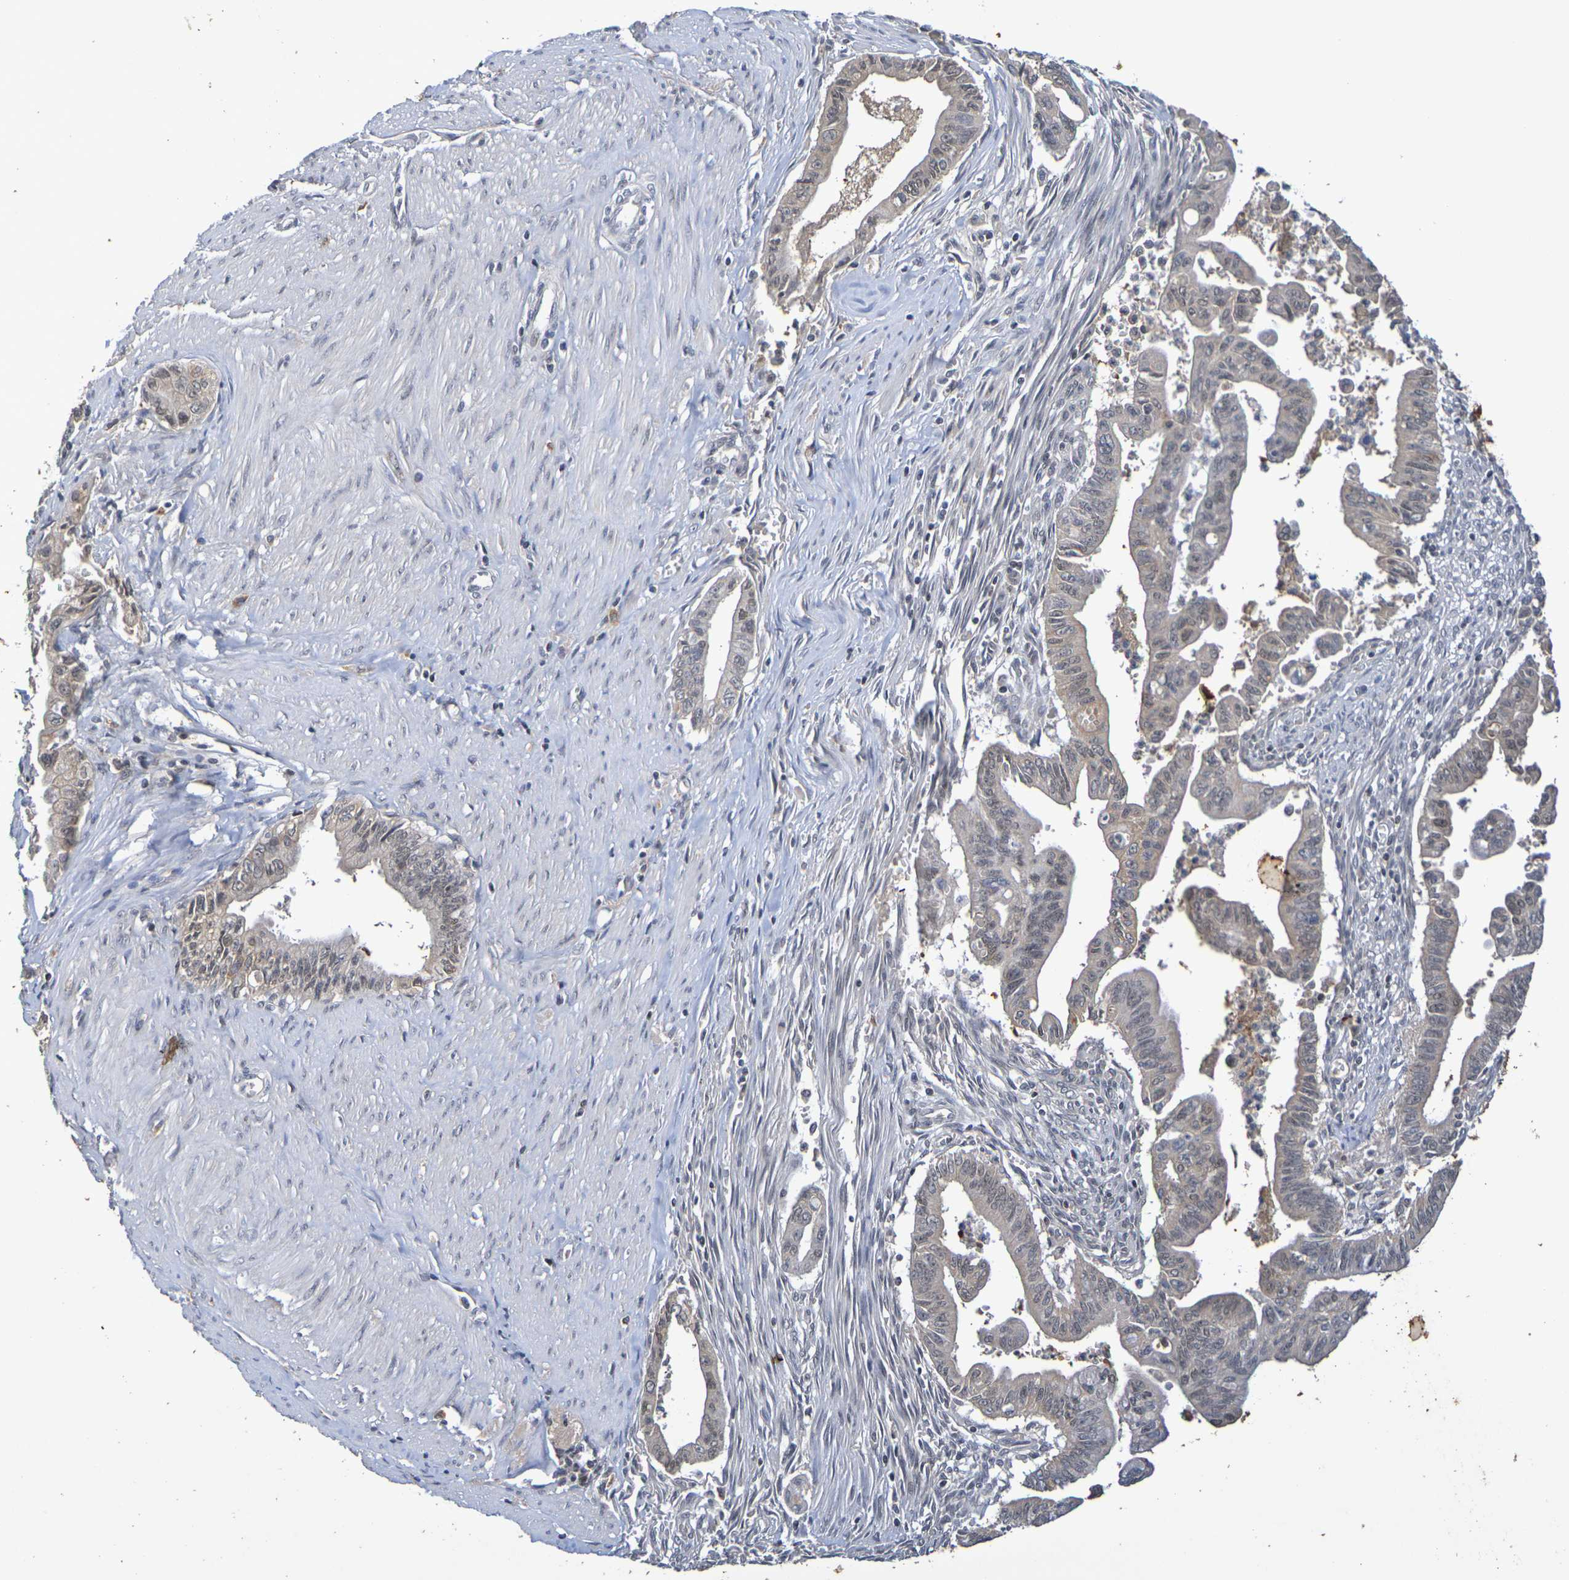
{"staining": {"intensity": "moderate", "quantity": ">75%", "location": "cytoplasmic/membranous,nuclear"}, "tissue": "pancreatic cancer", "cell_type": "Tumor cells", "image_type": "cancer", "snomed": [{"axis": "morphology", "description": "Adenocarcinoma, NOS"}, {"axis": "topography", "description": "Pancreas"}], "caption": "Protein analysis of pancreatic adenocarcinoma tissue shows moderate cytoplasmic/membranous and nuclear expression in approximately >75% of tumor cells. Nuclei are stained in blue.", "gene": "TERF2", "patient": {"sex": "male", "age": 70}}